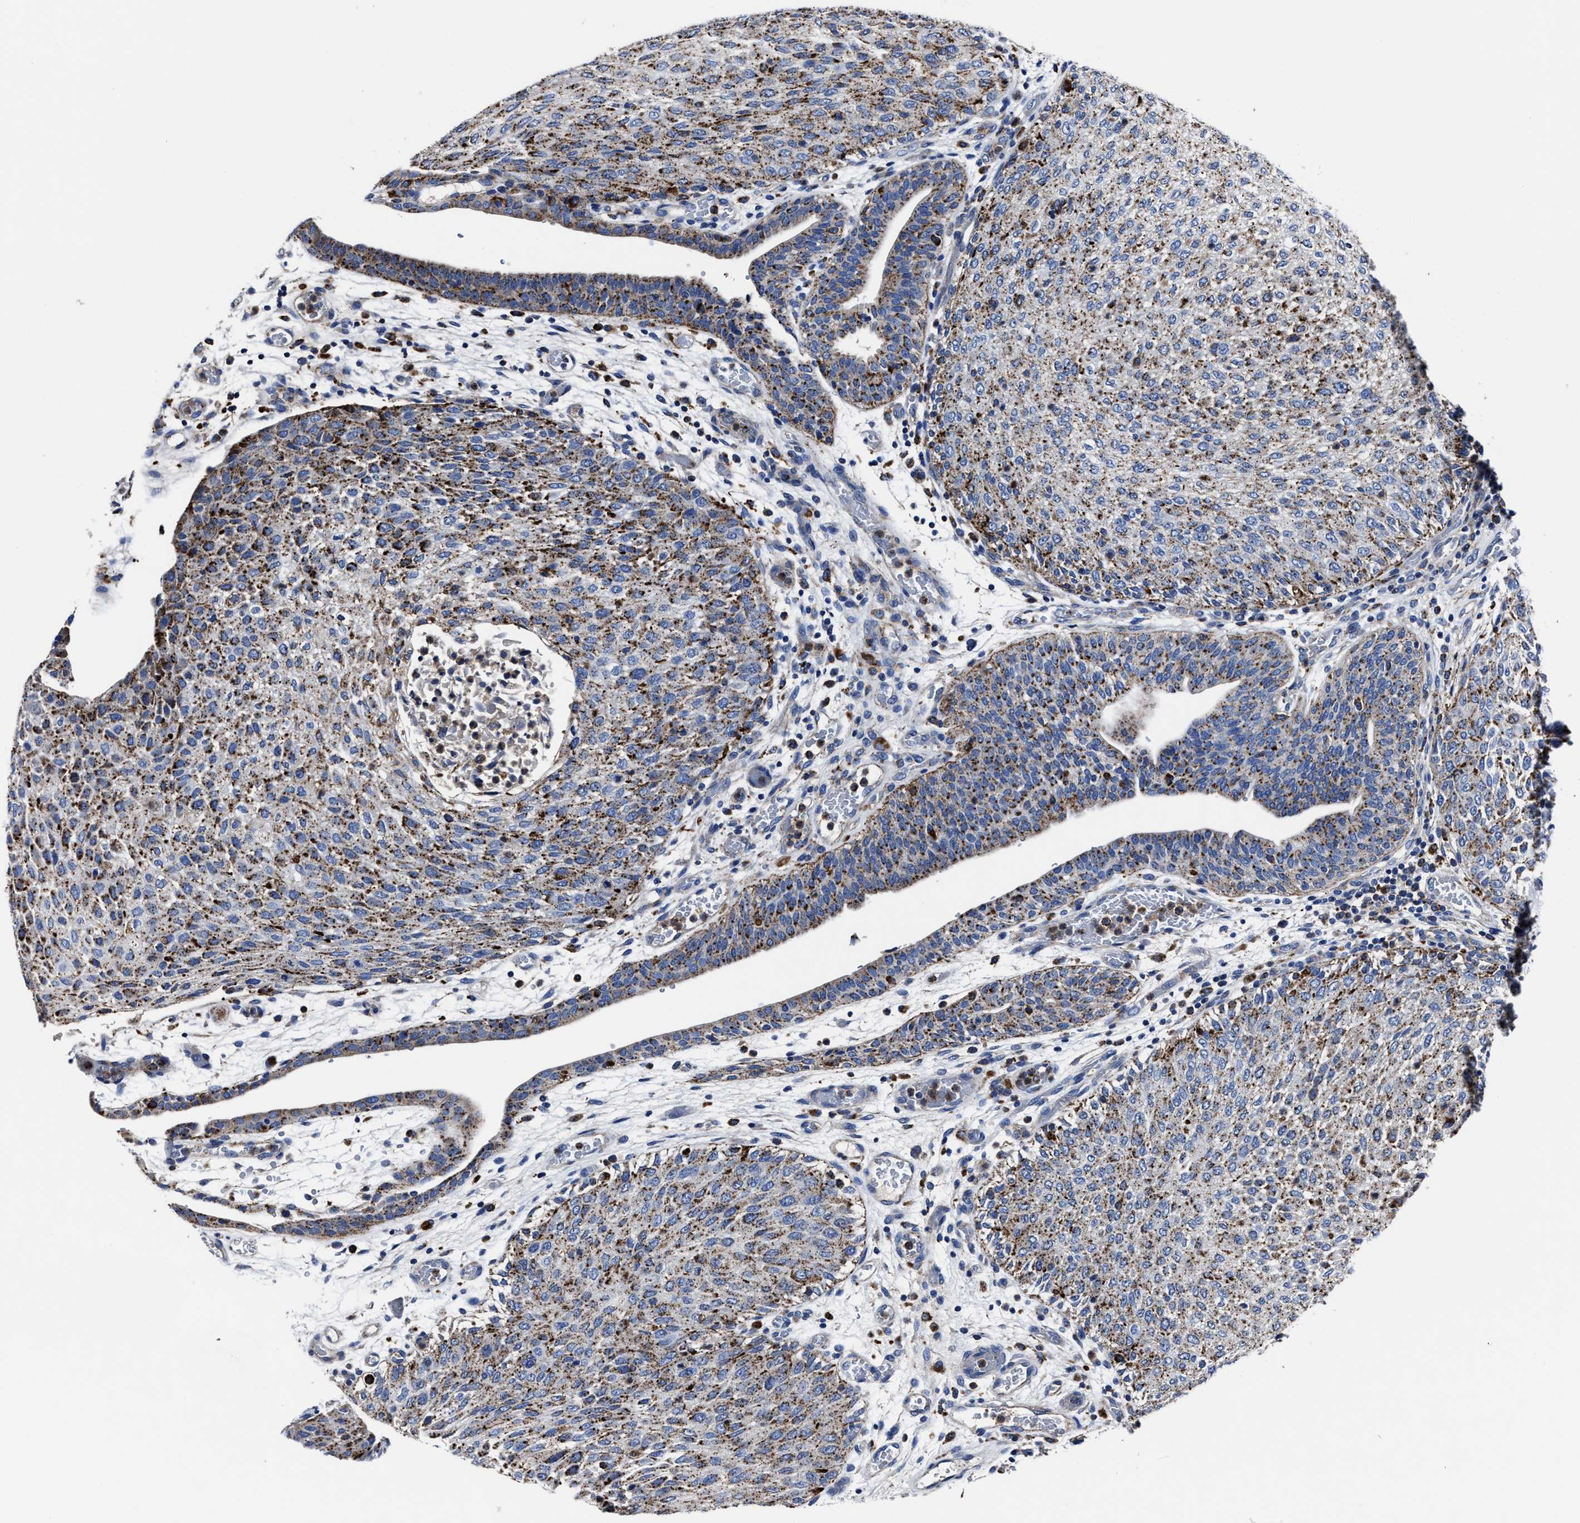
{"staining": {"intensity": "strong", "quantity": "25%-75%", "location": "cytoplasmic/membranous"}, "tissue": "urothelial cancer", "cell_type": "Tumor cells", "image_type": "cancer", "snomed": [{"axis": "morphology", "description": "Urothelial carcinoma, Low grade"}, {"axis": "morphology", "description": "Urothelial carcinoma, High grade"}, {"axis": "topography", "description": "Urinary bladder"}], "caption": "Tumor cells demonstrate high levels of strong cytoplasmic/membranous staining in approximately 25%-75% of cells in human high-grade urothelial carcinoma.", "gene": "LAMTOR4", "patient": {"sex": "male", "age": 35}}